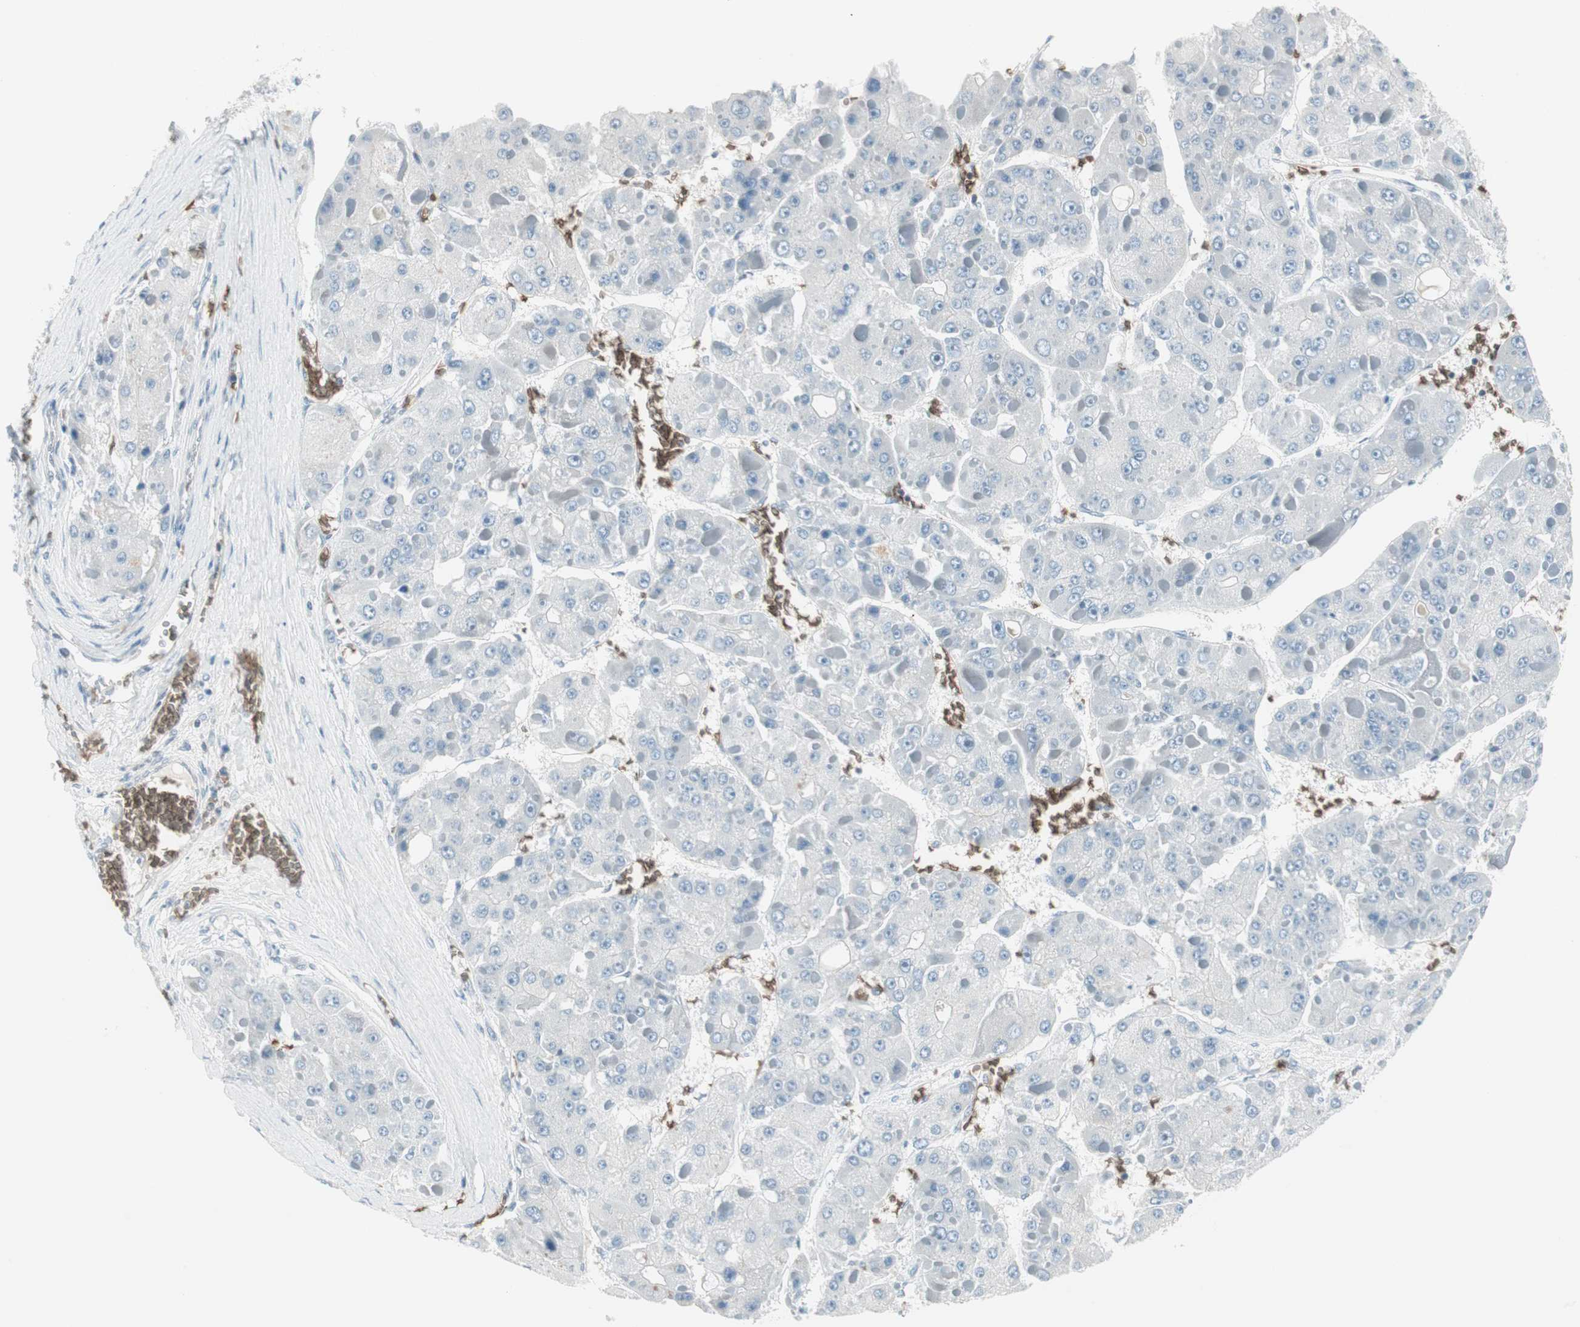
{"staining": {"intensity": "negative", "quantity": "none", "location": "none"}, "tissue": "liver cancer", "cell_type": "Tumor cells", "image_type": "cancer", "snomed": [{"axis": "morphology", "description": "Carcinoma, Hepatocellular, NOS"}, {"axis": "topography", "description": "Liver"}], "caption": "A high-resolution histopathology image shows IHC staining of liver cancer (hepatocellular carcinoma), which demonstrates no significant staining in tumor cells.", "gene": "MAP4K1", "patient": {"sex": "female", "age": 73}}